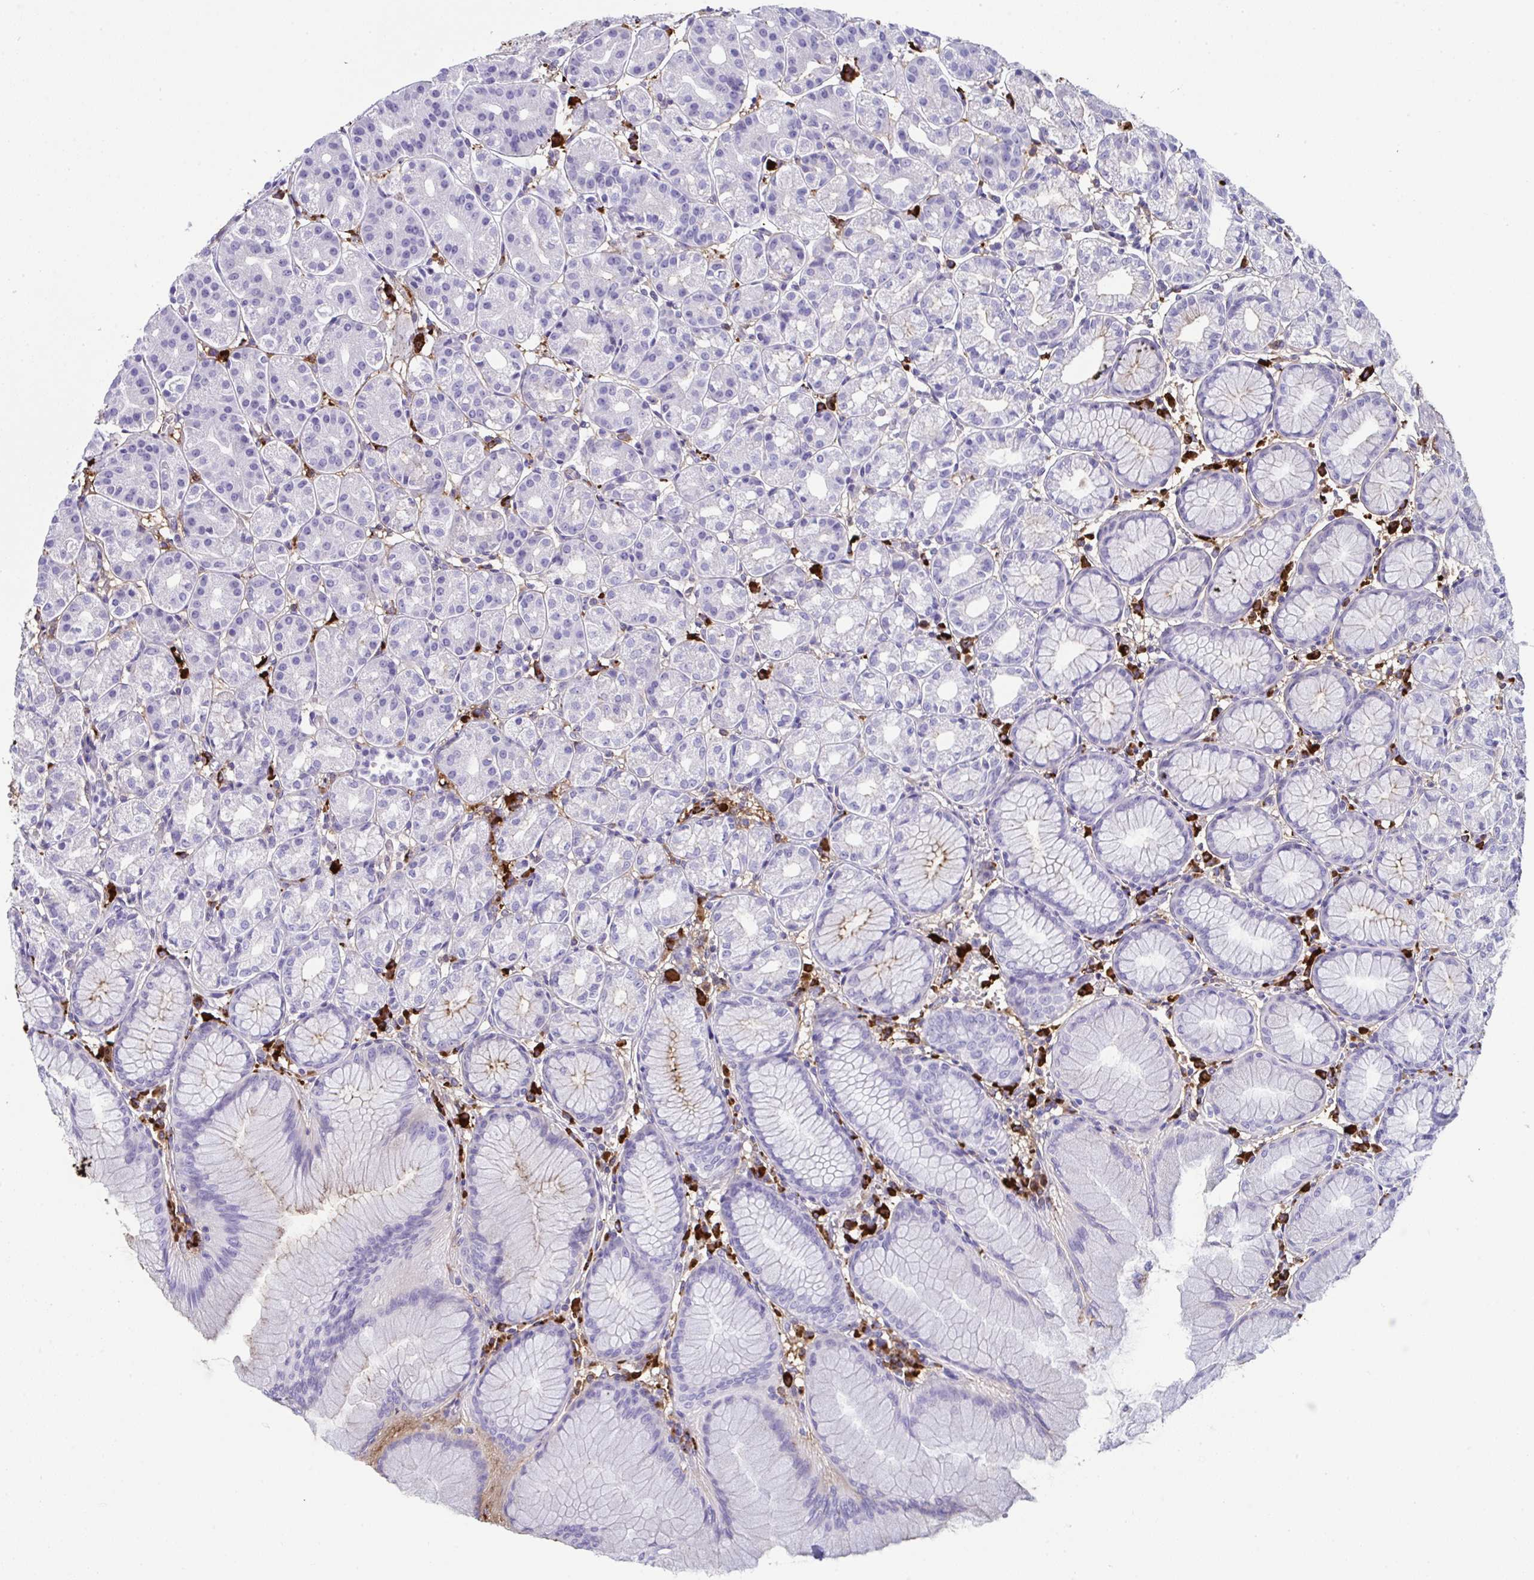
{"staining": {"intensity": "negative", "quantity": "none", "location": "none"}, "tissue": "stomach", "cell_type": "Glandular cells", "image_type": "normal", "snomed": [{"axis": "morphology", "description": "Normal tissue, NOS"}, {"axis": "topography", "description": "Stomach"}], "caption": "IHC micrograph of unremarkable stomach: stomach stained with DAB demonstrates no significant protein staining in glandular cells.", "gene": "JCHAIN", "patient": {"sex": "female", "age": 57}}